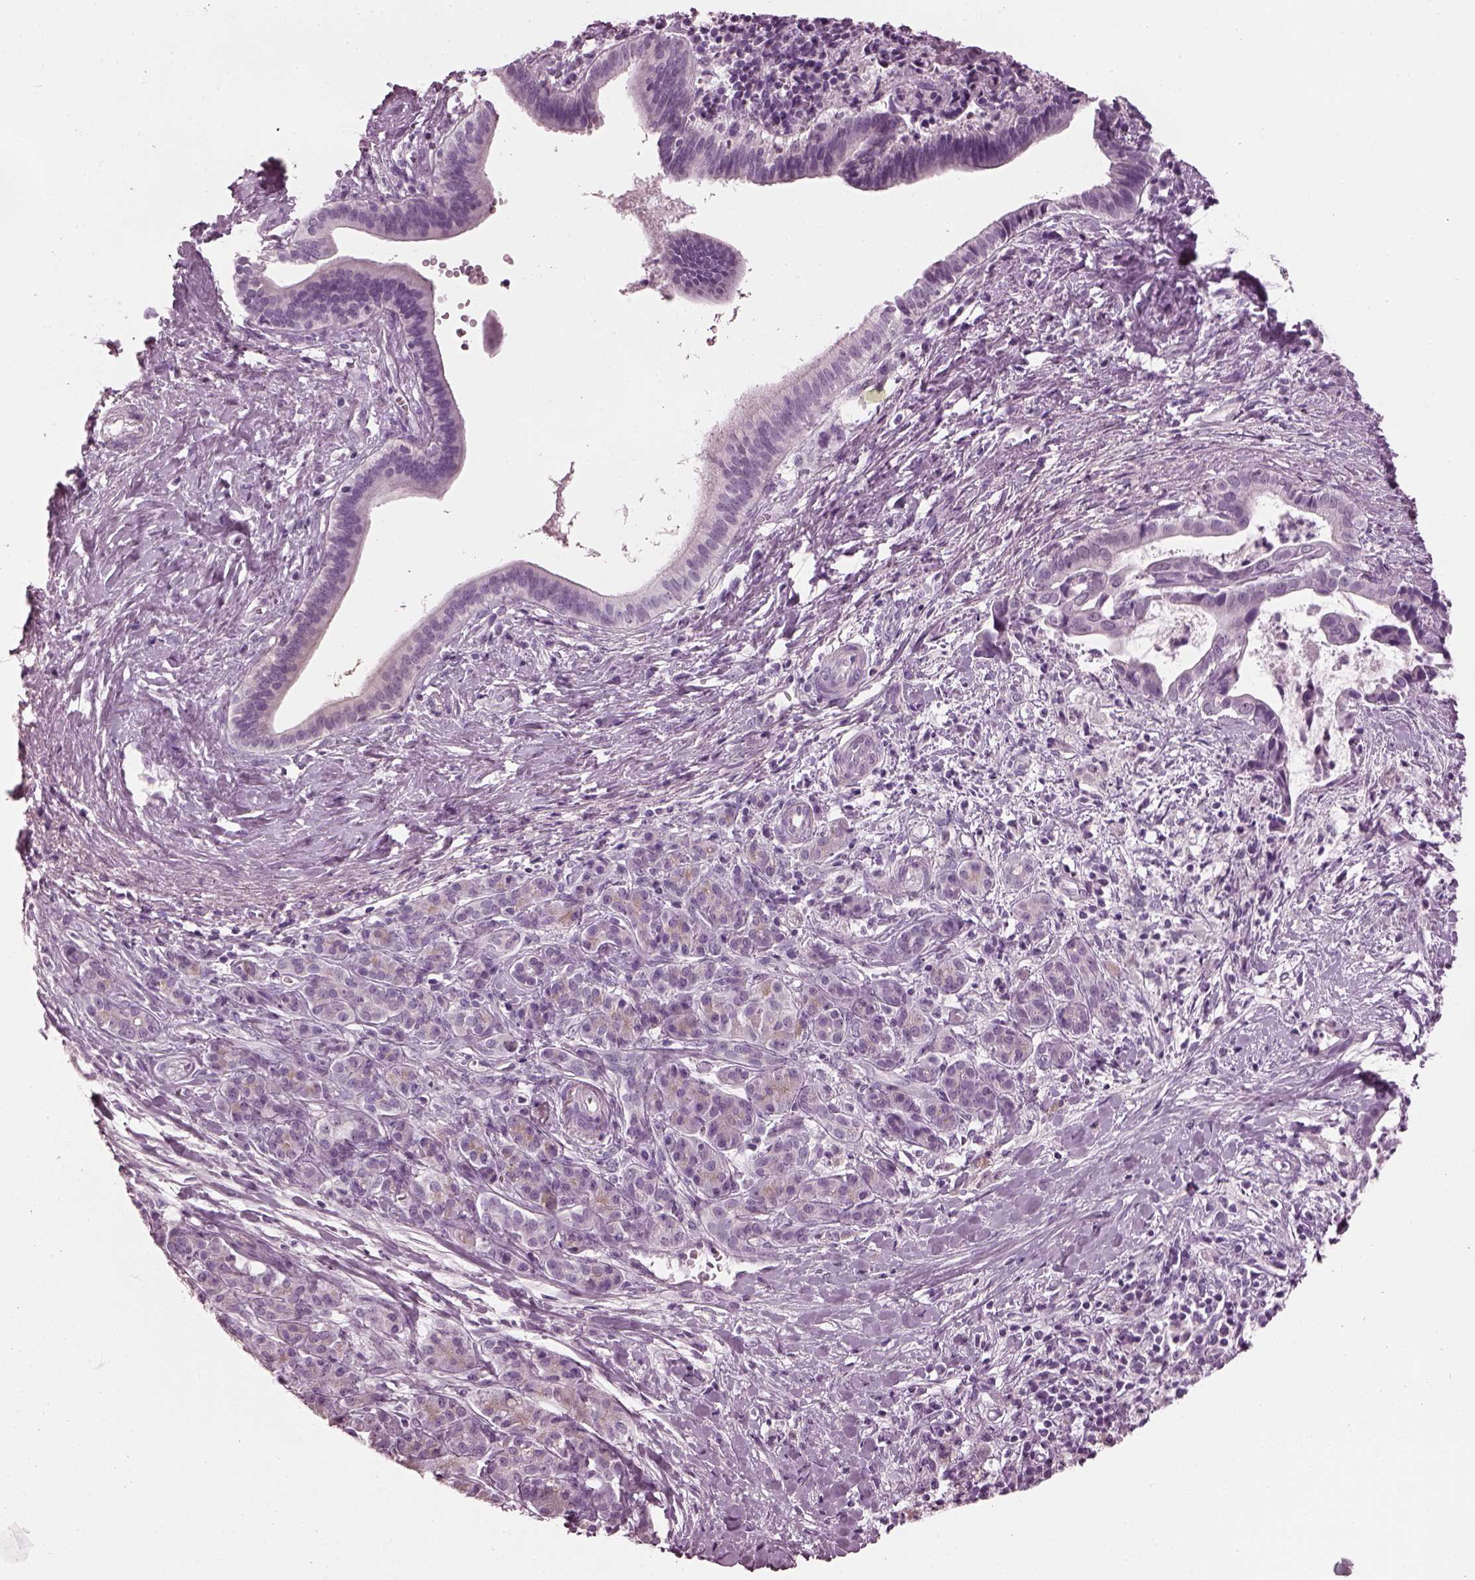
{"staining": {"intensity": "negative", "quantity": "none", "location": "none"}, "tissue": "pancreatic cancer", "cell_type": "Tumor cells", "image_type": "cancer", "snomed": [{"axis": "morphology", "description": "Adenocarcinoma, NOS"}, {"axis": "topography", "description": "Pancreas"}], "caption": "An IHC histopathology image of adenocarcinoma (pancreatic) is shown. There is no staining in tumor cells of adenocarcinoma (pancreatic).", "gene": "SLC6A17", "patient": {"sex": "male", "age": 61}}